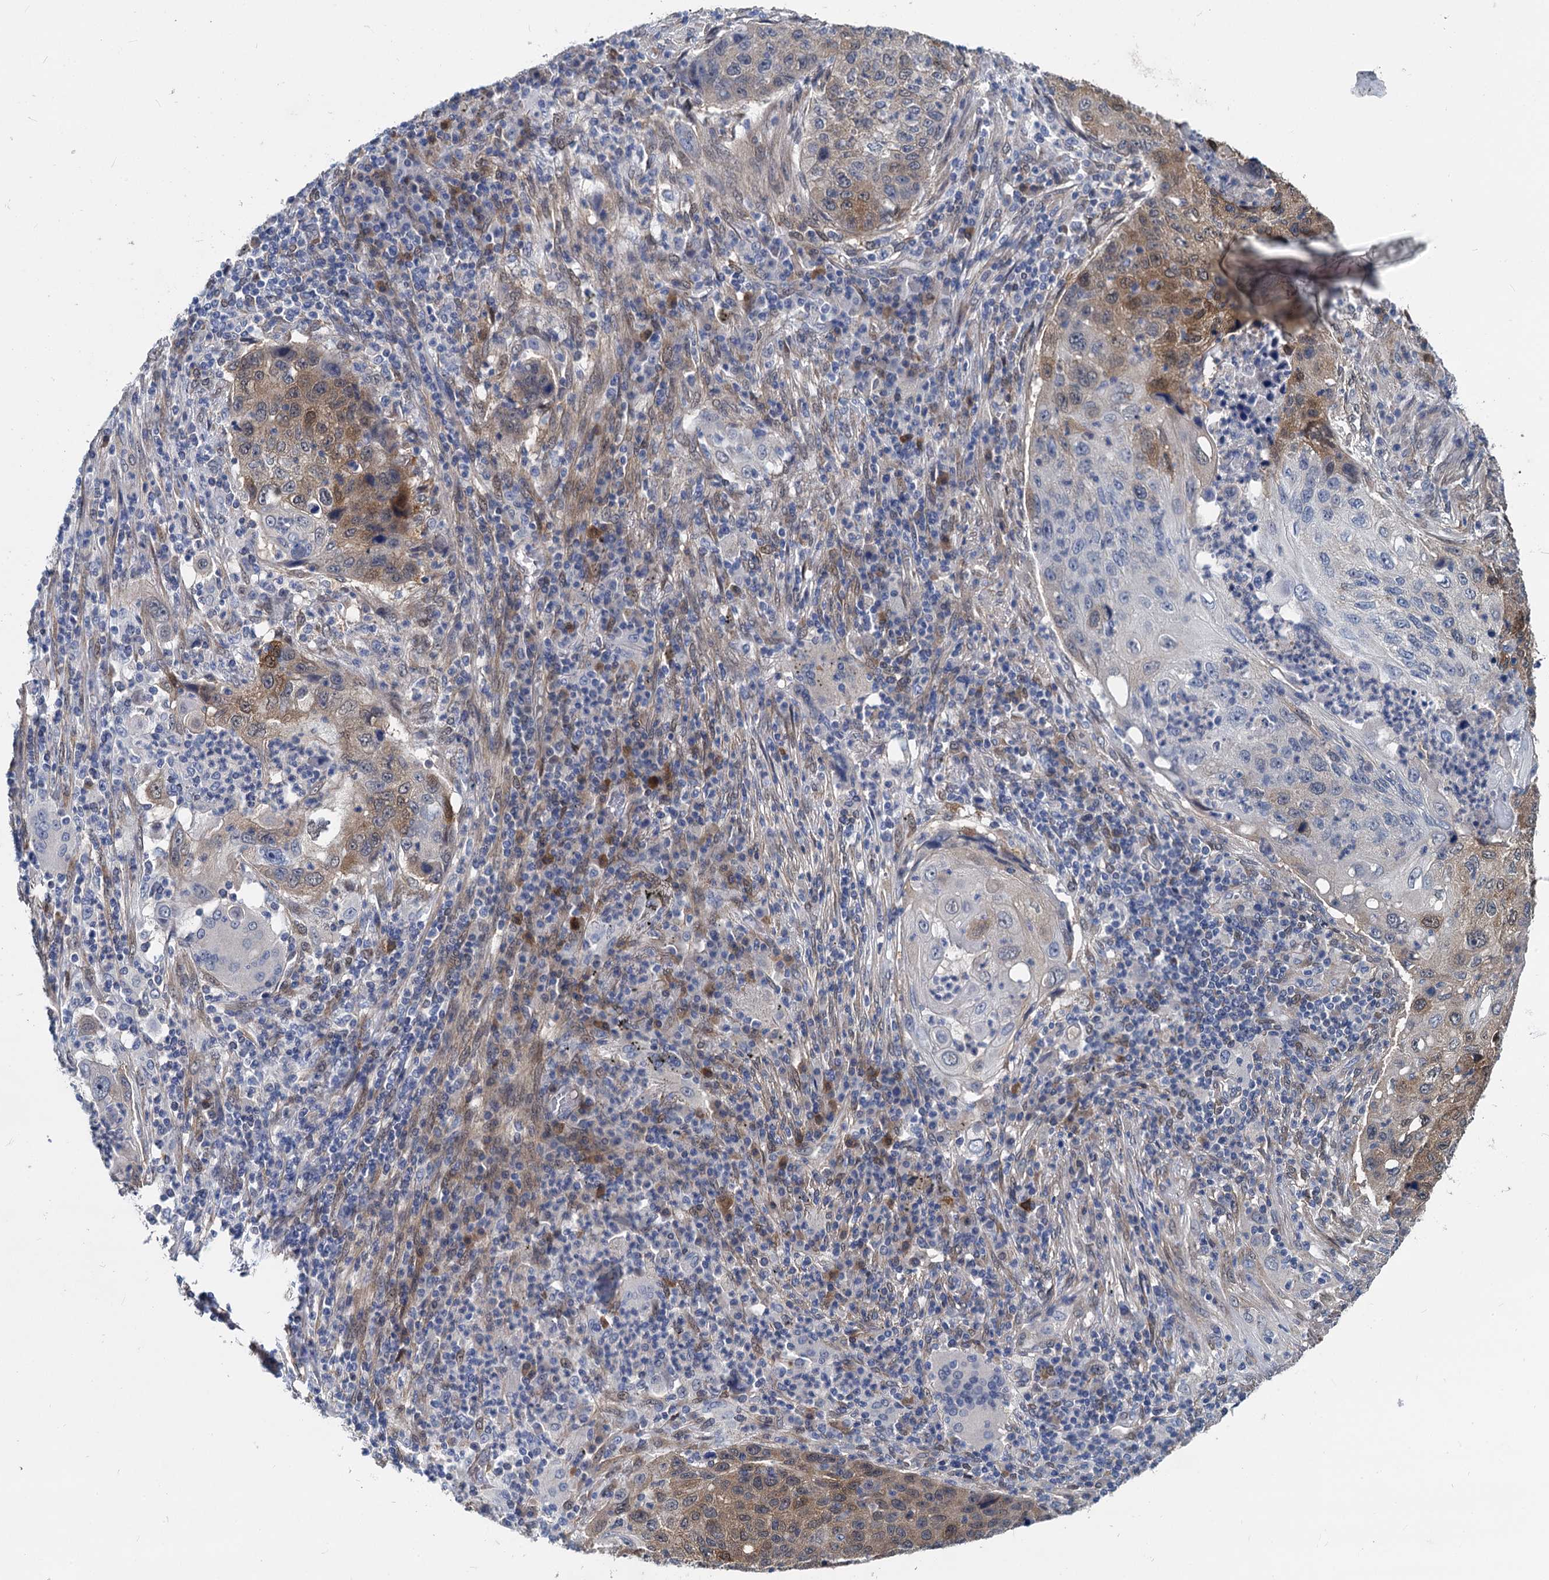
{"staining": {"intensity": "moderate", "quantity": "25%-75%", "location": "cytoplasmic/membranous"}, "tissue": "lung cancer", "cell_type": "Tumor cells", "image_type": "cancer", "snomed": [{"axis": "morphology", "description": "Squamous cell carcinoma, NOS"}, {"axis": "topography", "description": "Lung"}], "caption": "A micrograph of lung squamous cell carcinoma stained for a protein reveals moderate cytoplasmic/membranous brown staining in tumor cells.", "gene": "GSTM3", "patient": {"sex": "female", "age": 63}}